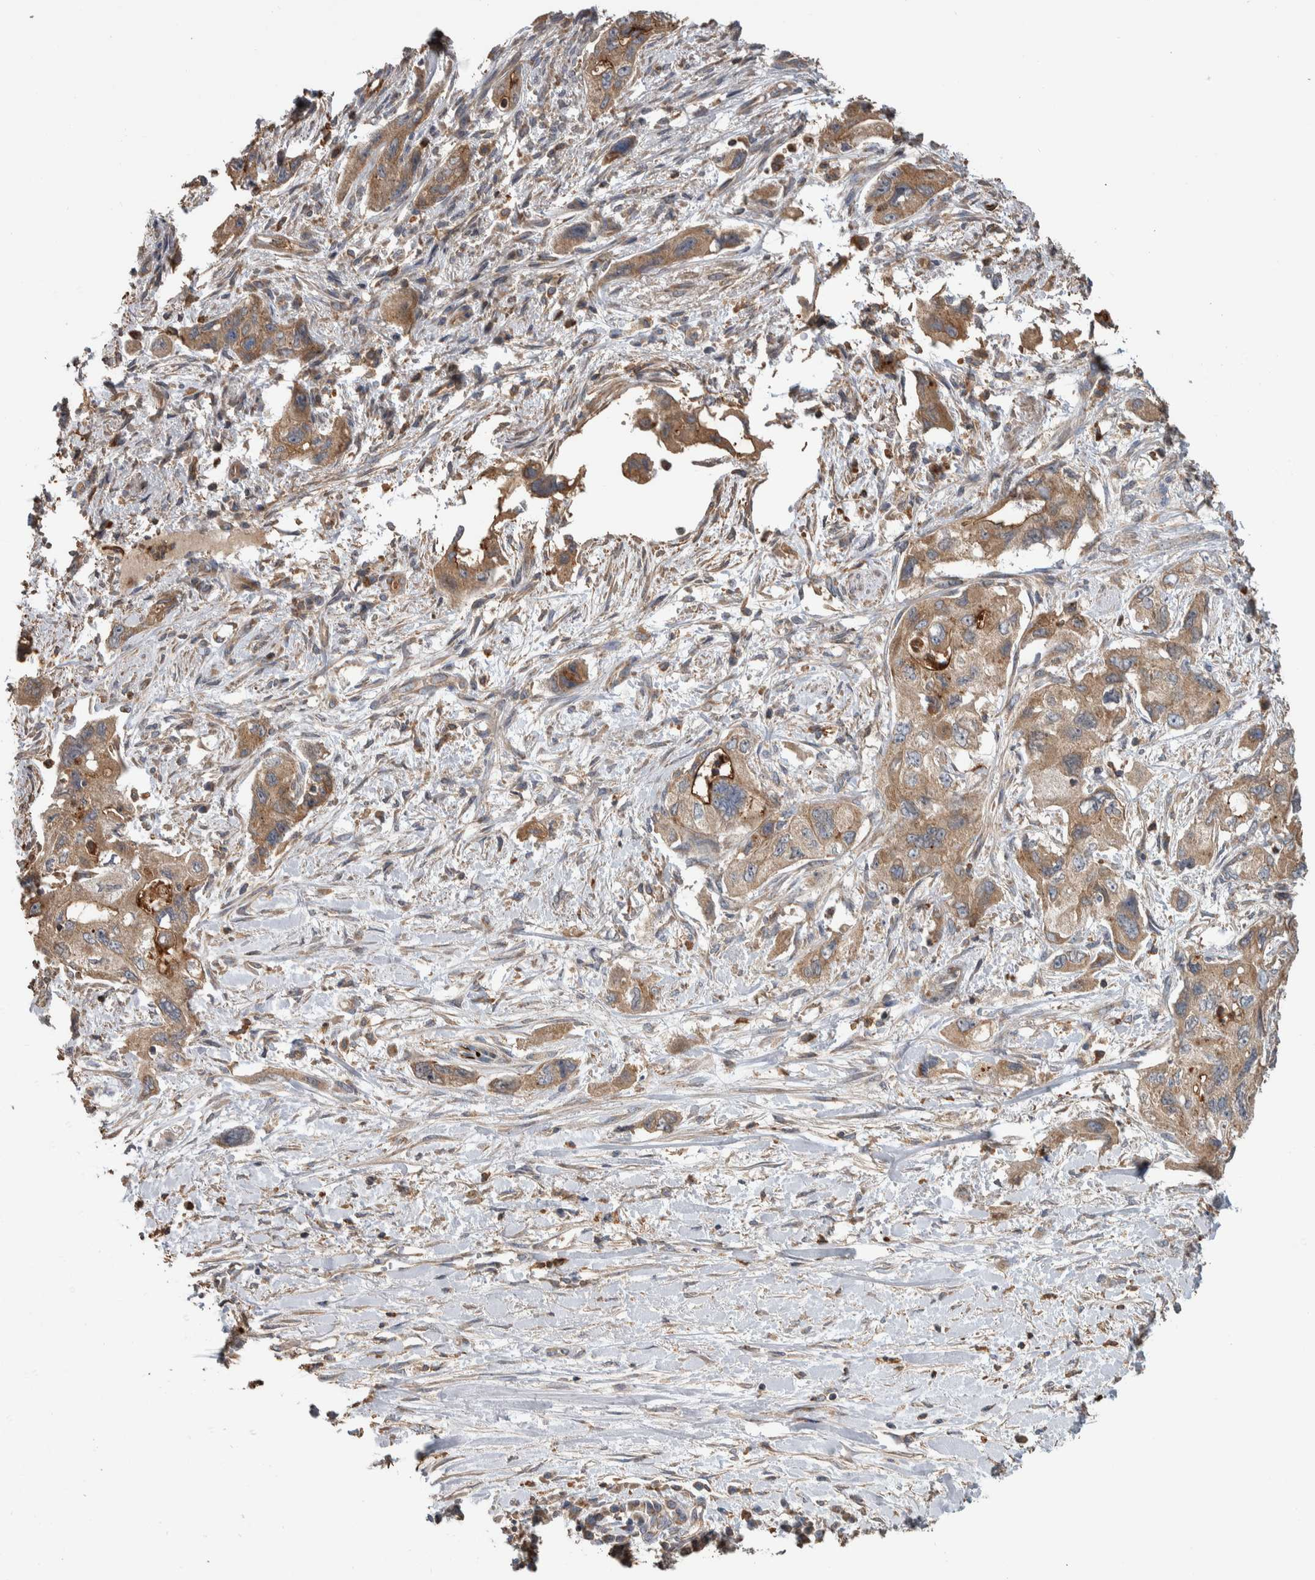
{"staining": {"intensity": "weak", "quantity": ">75%", "location": "cytoplasmic/membranous"}, "tissue": "pancreatic cancer", "cell_type": "Tumor cells", "image_type": "cancer", "snomed": [{"axis": "morphology", "description": "Adenocarcinoma, NOS"}, {"axis": "topography", "description": "Pancreas"}], "caption": "An immunohistochemistry histopathology image of tumor tissue is shown. Protein staining in brown labels weak cytoplasmic/membranous positivity in adenocarcinoma (pancreatic) within tumor cells.", "gene": "SDCBP", "patient": {"sex": "female", "age": 73}}